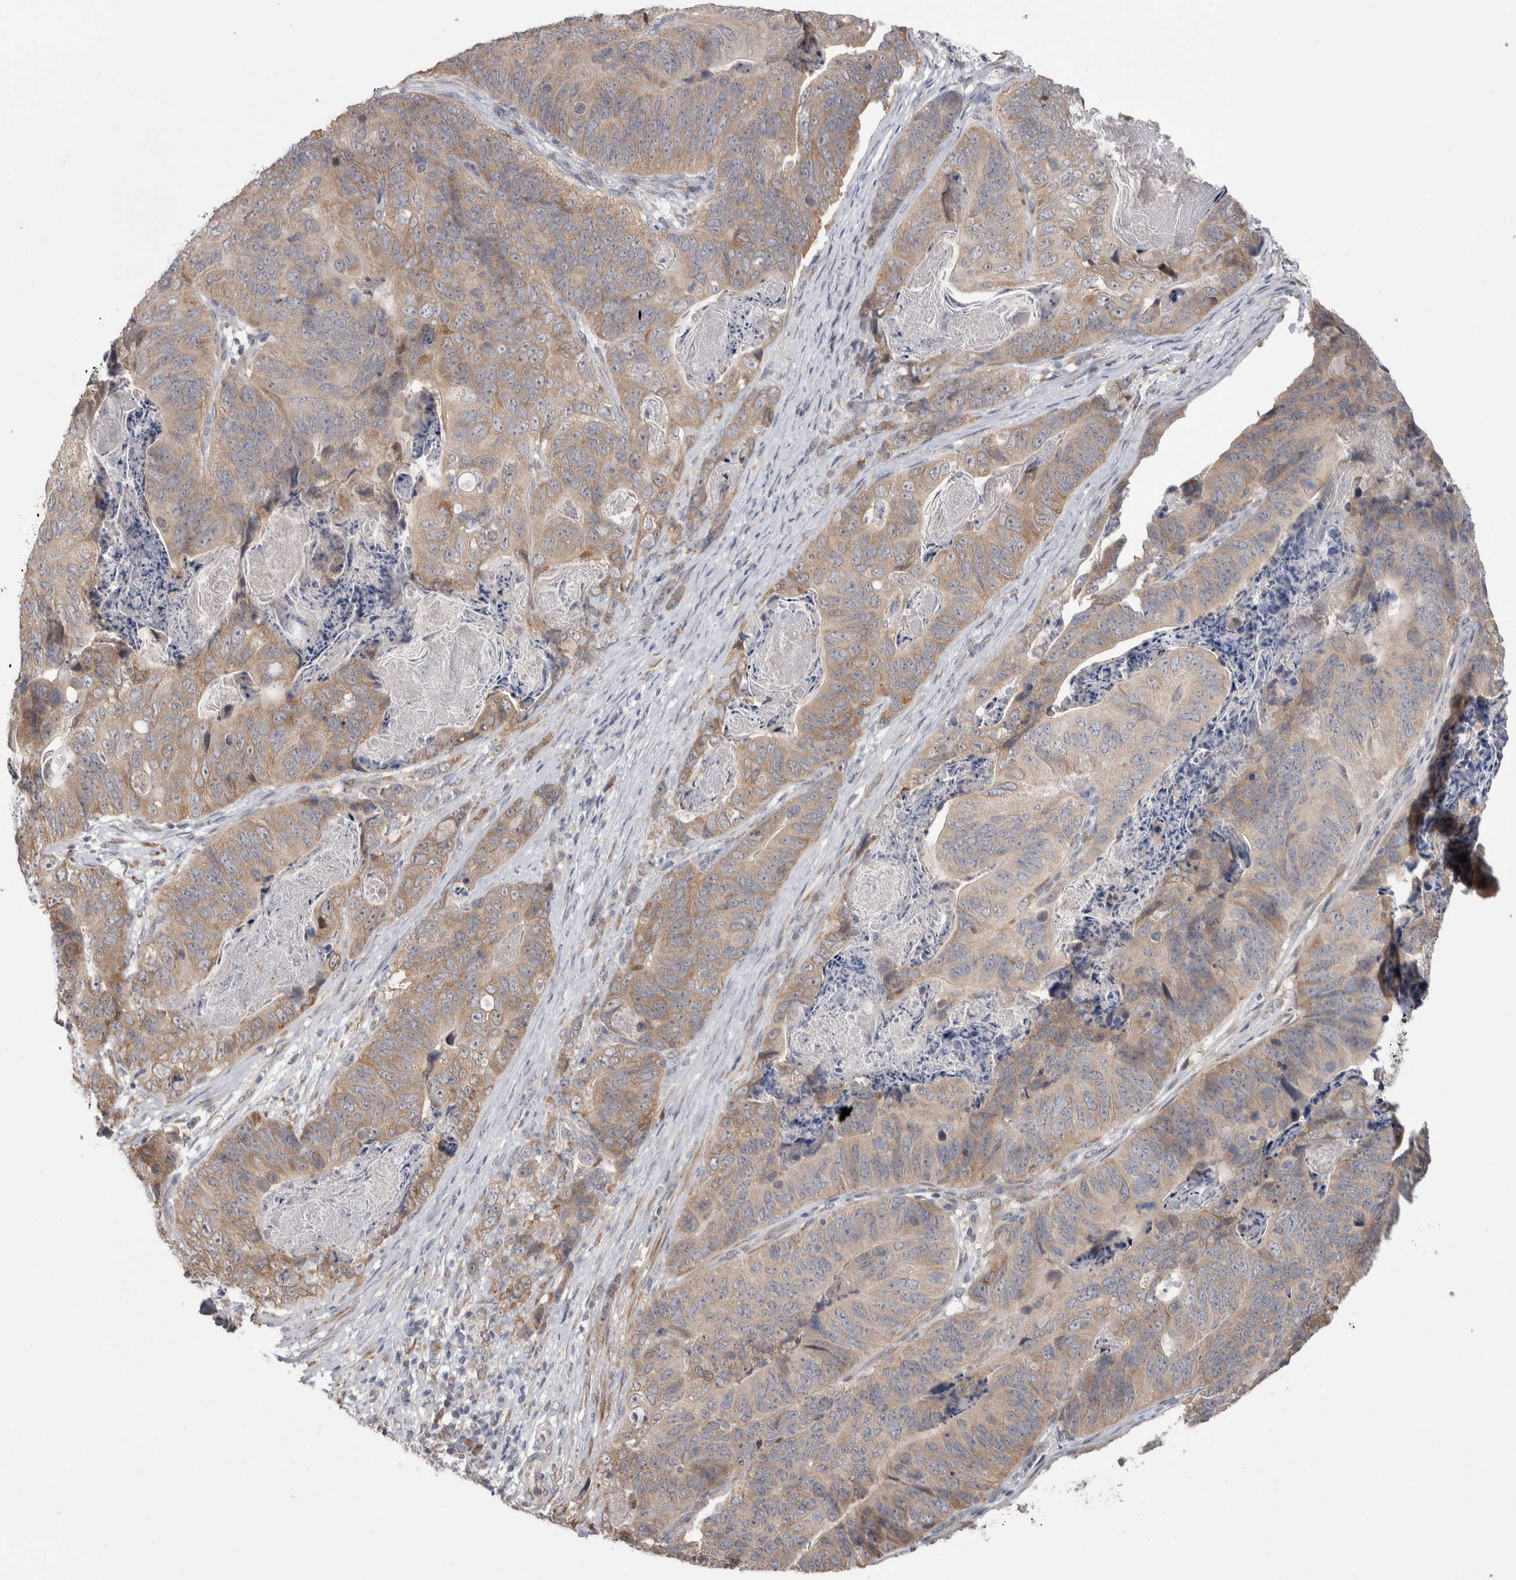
{"staining": {"intensity": "moderate", "quantity": ">75%", "location": "cytoplasmic/membranous"}, "tissue": "stomach cancer", "cell_type": "Tumor cells", "image_type": "cancer", "snomed": [{"axis": "morphology", "description": "Normal tissue, NOS"}, {"axis": "morphology", "description": "Adenocarcinoma, NOS"}, {"axis": "topography", "description": "Stomach"}], "caption": "IHC (DAB) staining of adenocarcinoma (stomach) shows moderate cytoplasmic/membranous protein expression in approximately >75% of tumor cells.", "gene": "CUL2", "patient": {"sex": "female", "age": 89}}